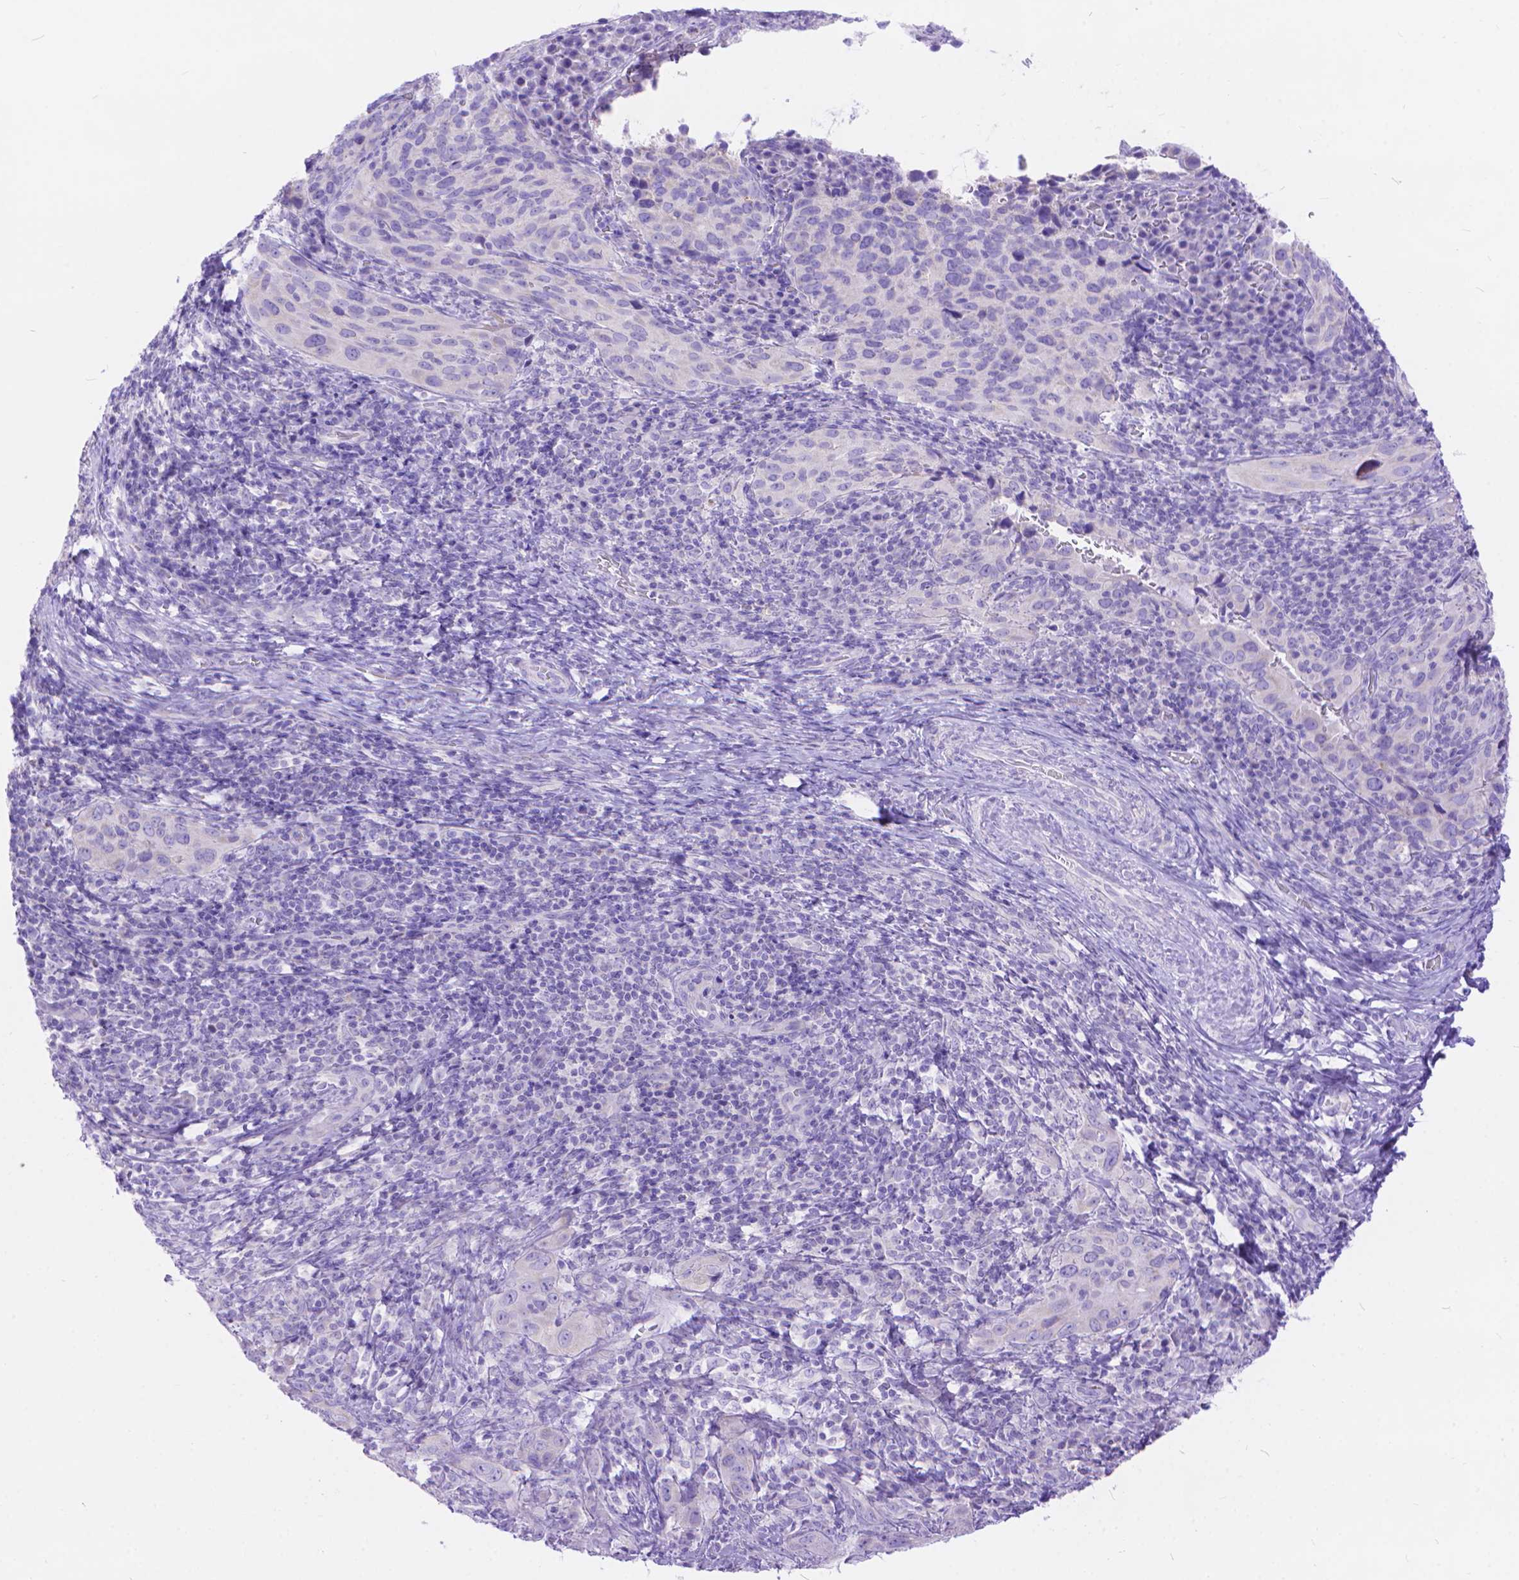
{"staining": {"intensity": "negative", "quantity": "none", "location": "none"}, "tissue": "cervical cancer", "cell_type": "Tumor cells", "image_type": "cancer", "snomed": [{"axis": "morphology", "description": "Normal tissue, NOS"}, {"axis": "morphology", "description": "Squamous cell carcinoma, NOS"}, {"axis": "topography", "description": "Cervix"}], "caption": "This is an immunohistochemistry micrograph of cervical cancer. There is no expression in tumor cells.", "gene": "DHRS2", "patient": {"sex": "female", "age": 51}}